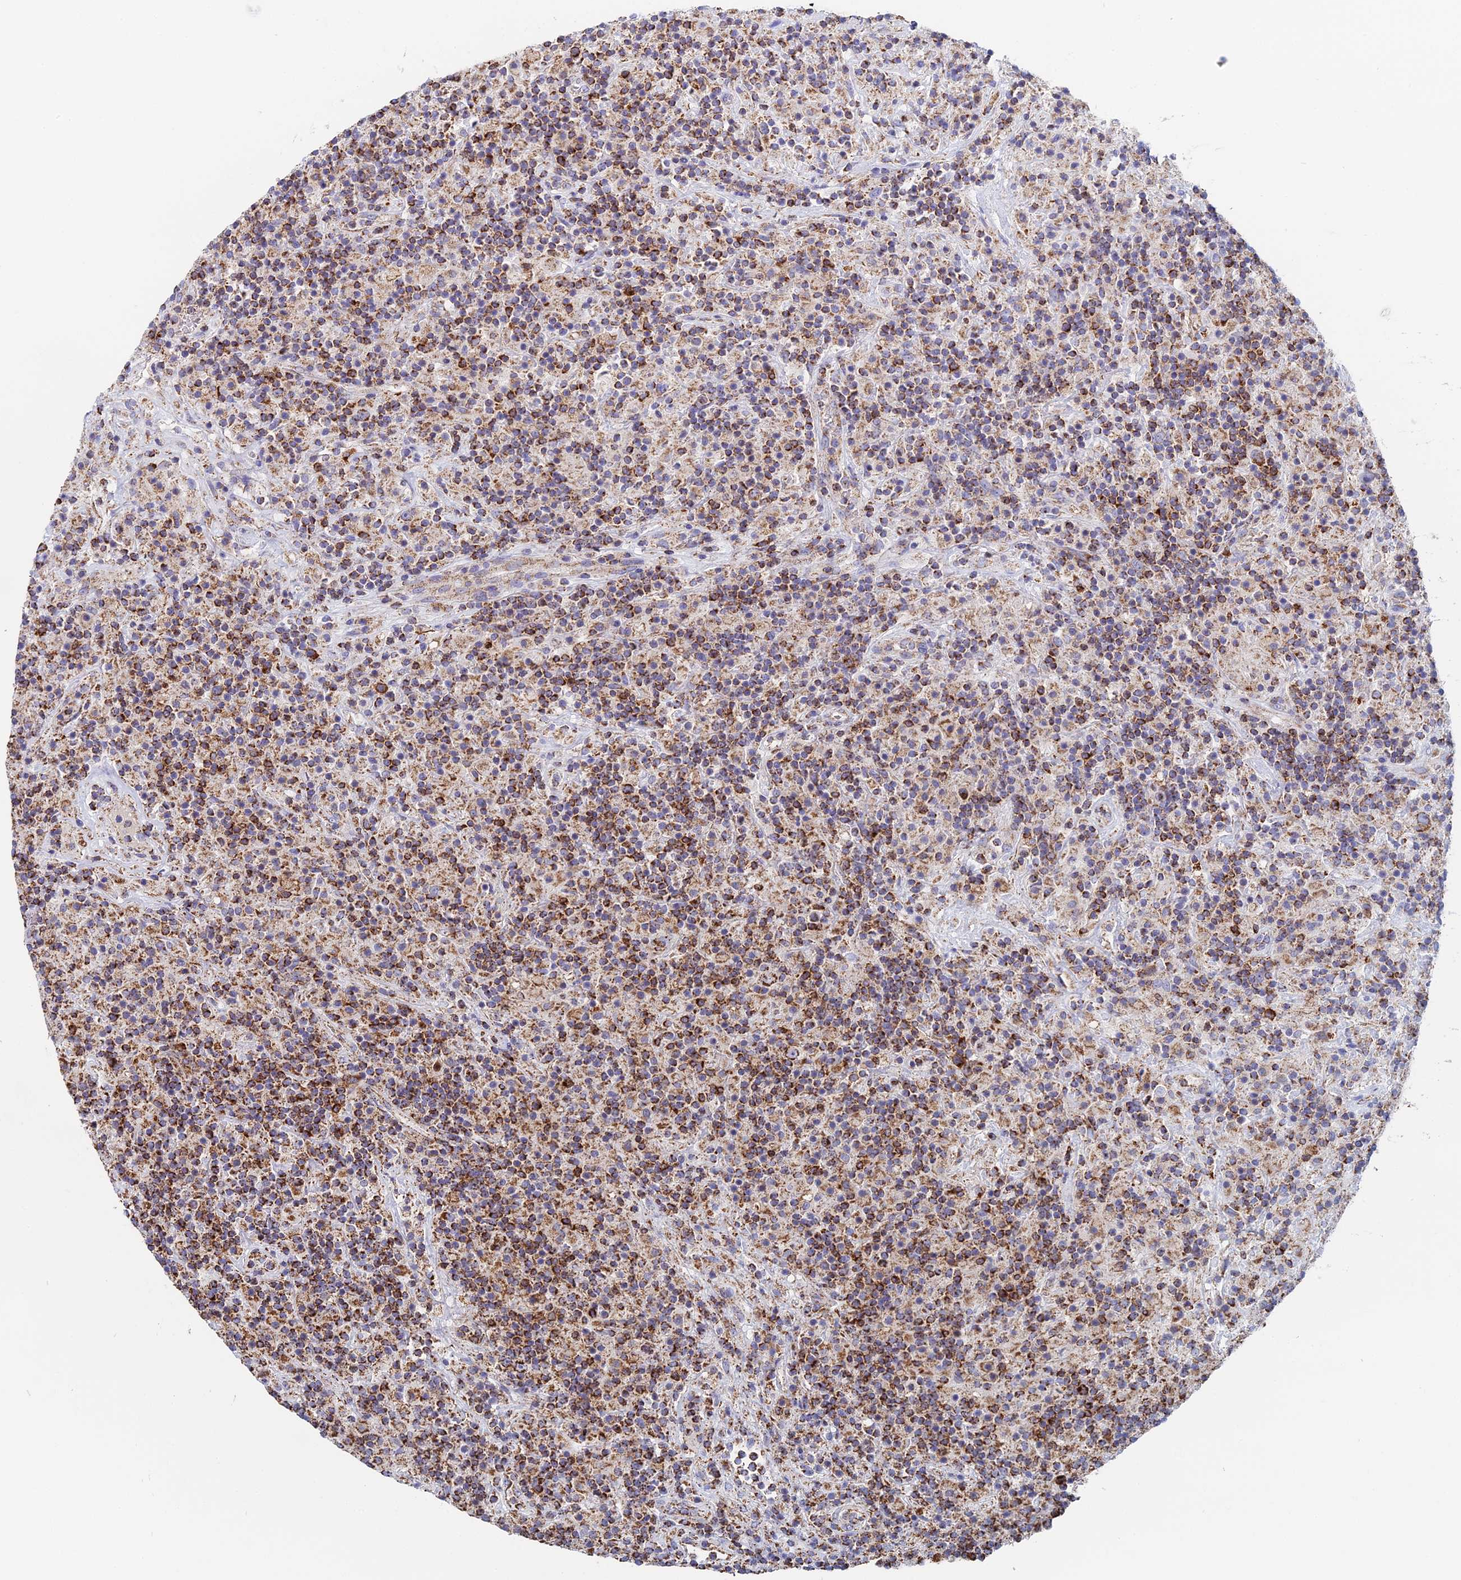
{"staining": {"intensity": "moderate", "quantity": "25%-75%", "location": "cytoplasmic/membranous"}, "tissue": "lymphoma", "cell_type": "Tumor cells", "image_type": "cancer", "snomed": [{"axis": "morphology", "description": "Hodgkin's disease, NOS"}, {"axis": "topography", "description": "Lymph node"}], "caption": "Hodgkin's disease stained for a protein (brown) displays moderate cytoplasmic/membranous positive staining in about 25%-75% of tumor cells.", "gene": "SPOCK2", "patient": {"sex": "male", "age": 70}}